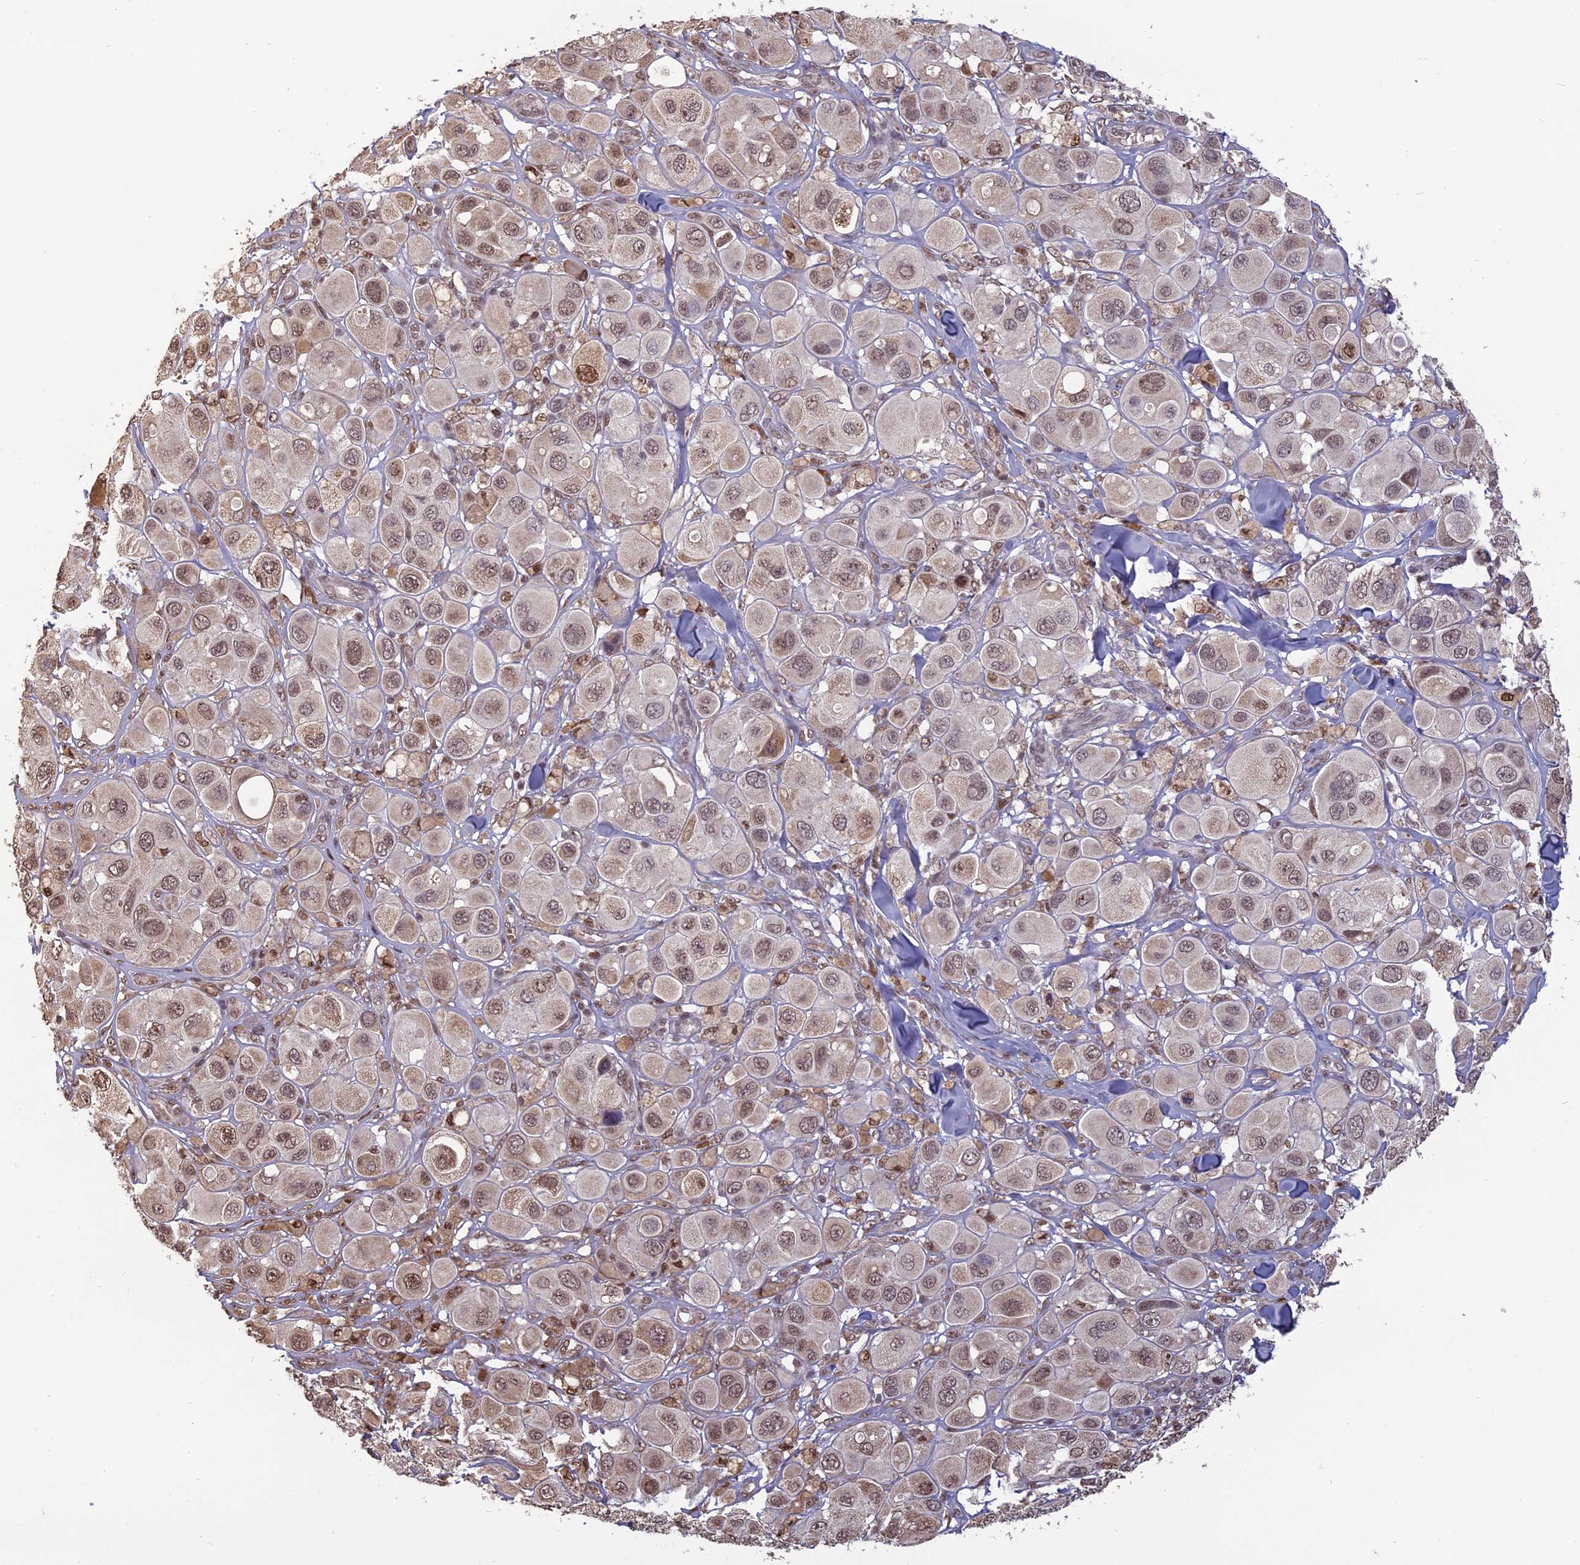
{"staining": {"intensity": "moderate", "quantity": ">75%", "location": "nuclear"}, "tissue": "melanoma", "cell_type": "Tumor cells", "image_type": "cancer", "snomed": [{"axis": "morphology", "description": "Malignant melanoma, Metastatic site"}, {"axis": "topography", "description": "Skin"}], "caption": "Immunohistochemical staining of melanoma demonstrates medium levels of moderate nuclear protein staining in about >75% of tumor cells.", "gene": "MFAP1", "patient": {"sex": "male", "age": 41}}